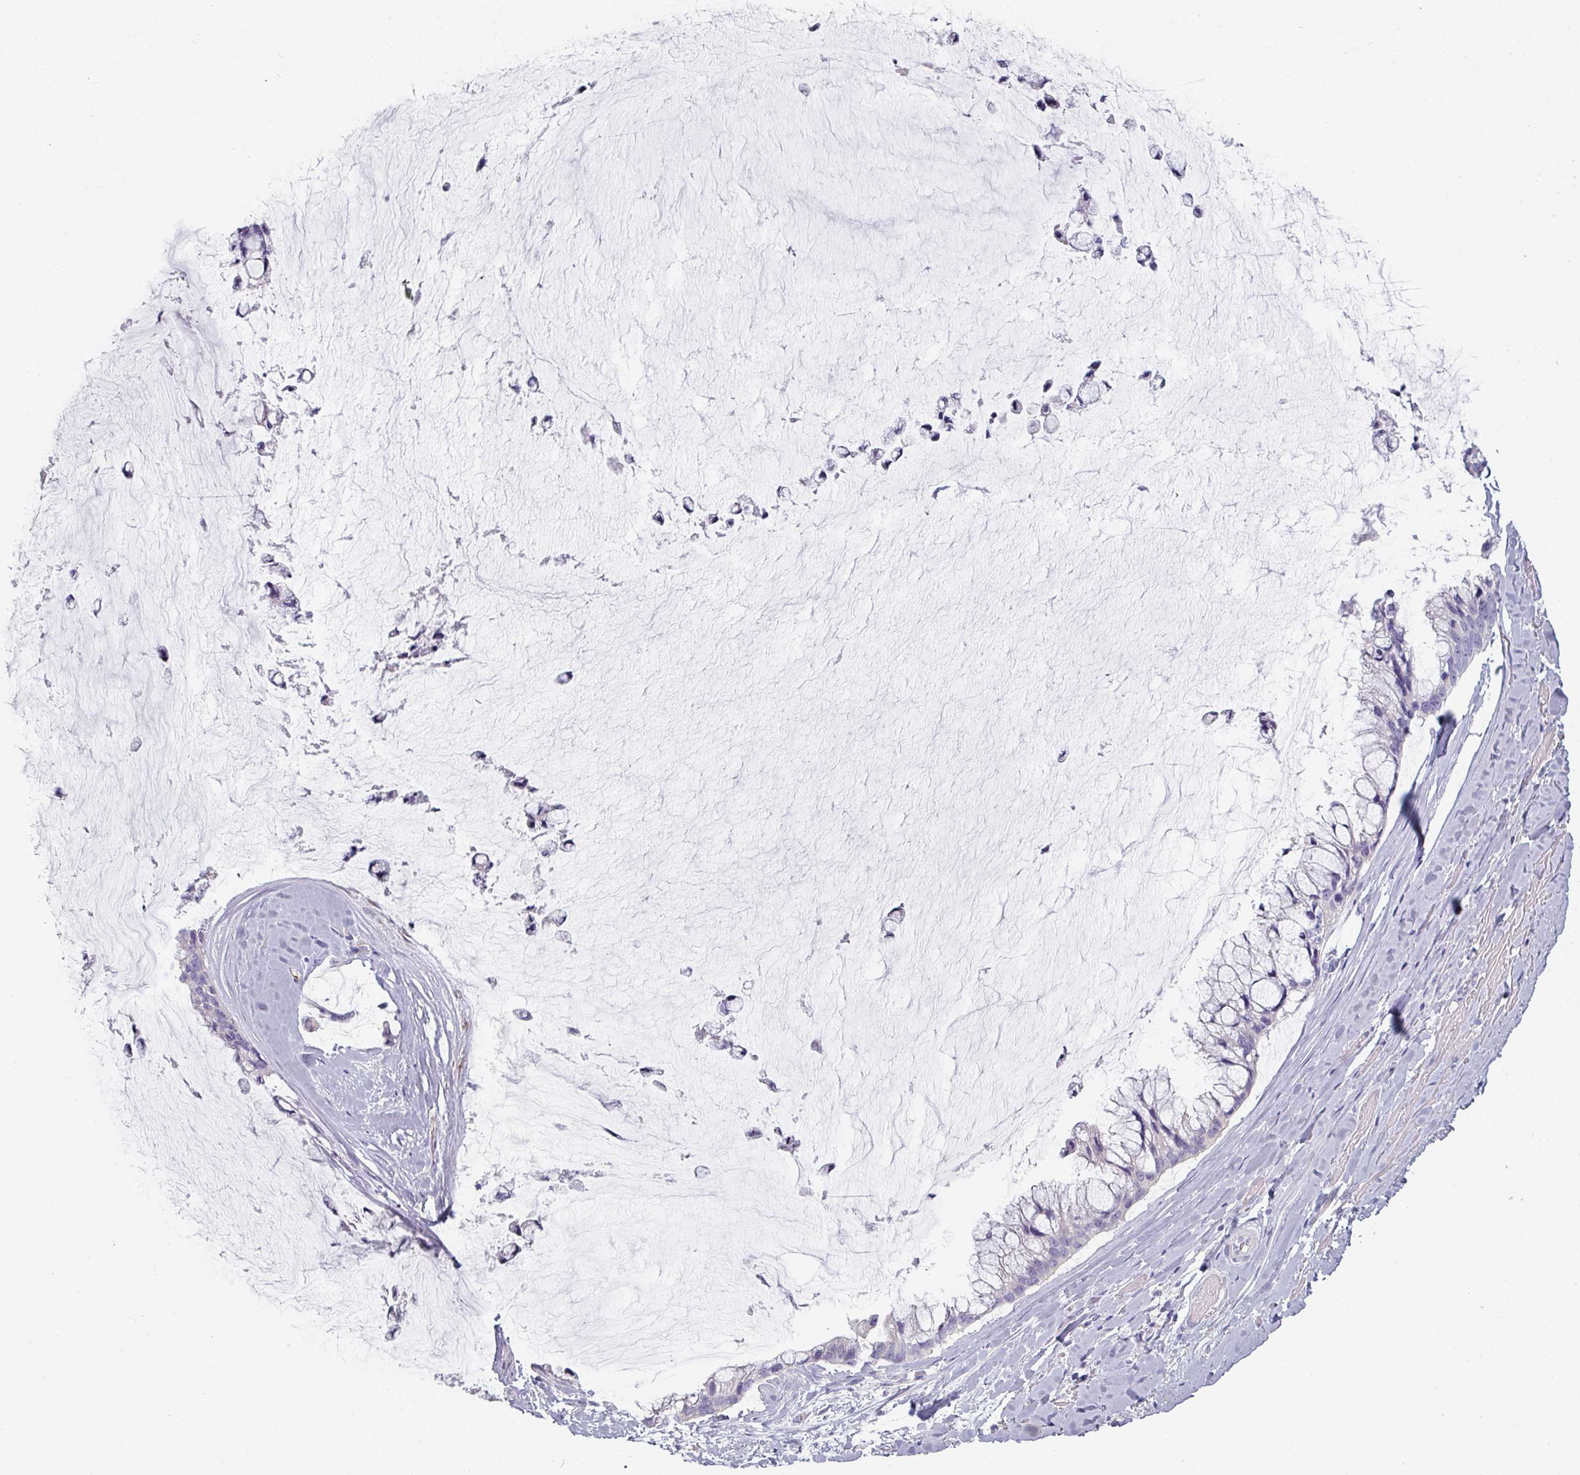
{"staining": {"intensity": "negative", "quantity": "none", "location": "none"}, "tissue": "ovarian cancer", "cell_type": "Tumor cells", "image_type": "cancer", "snomed": [{"axis": "morphology", "description": "Cystadenocarcinoma, mucinous, NOS"}, {"axis": "topography", "description": "Ovary"}], "caption": "Tumor cells show no significant protein staining in ovarian cancer (mucinous cystadenocarcinoma). The staining was performed using DAB to visualize the protein expression in brown, while the nuclei were stained in blue with hematoxylin (Magnification: 20x).", "gene": "SLC17A7", "patient": {"sex": "female", "age": 39}}